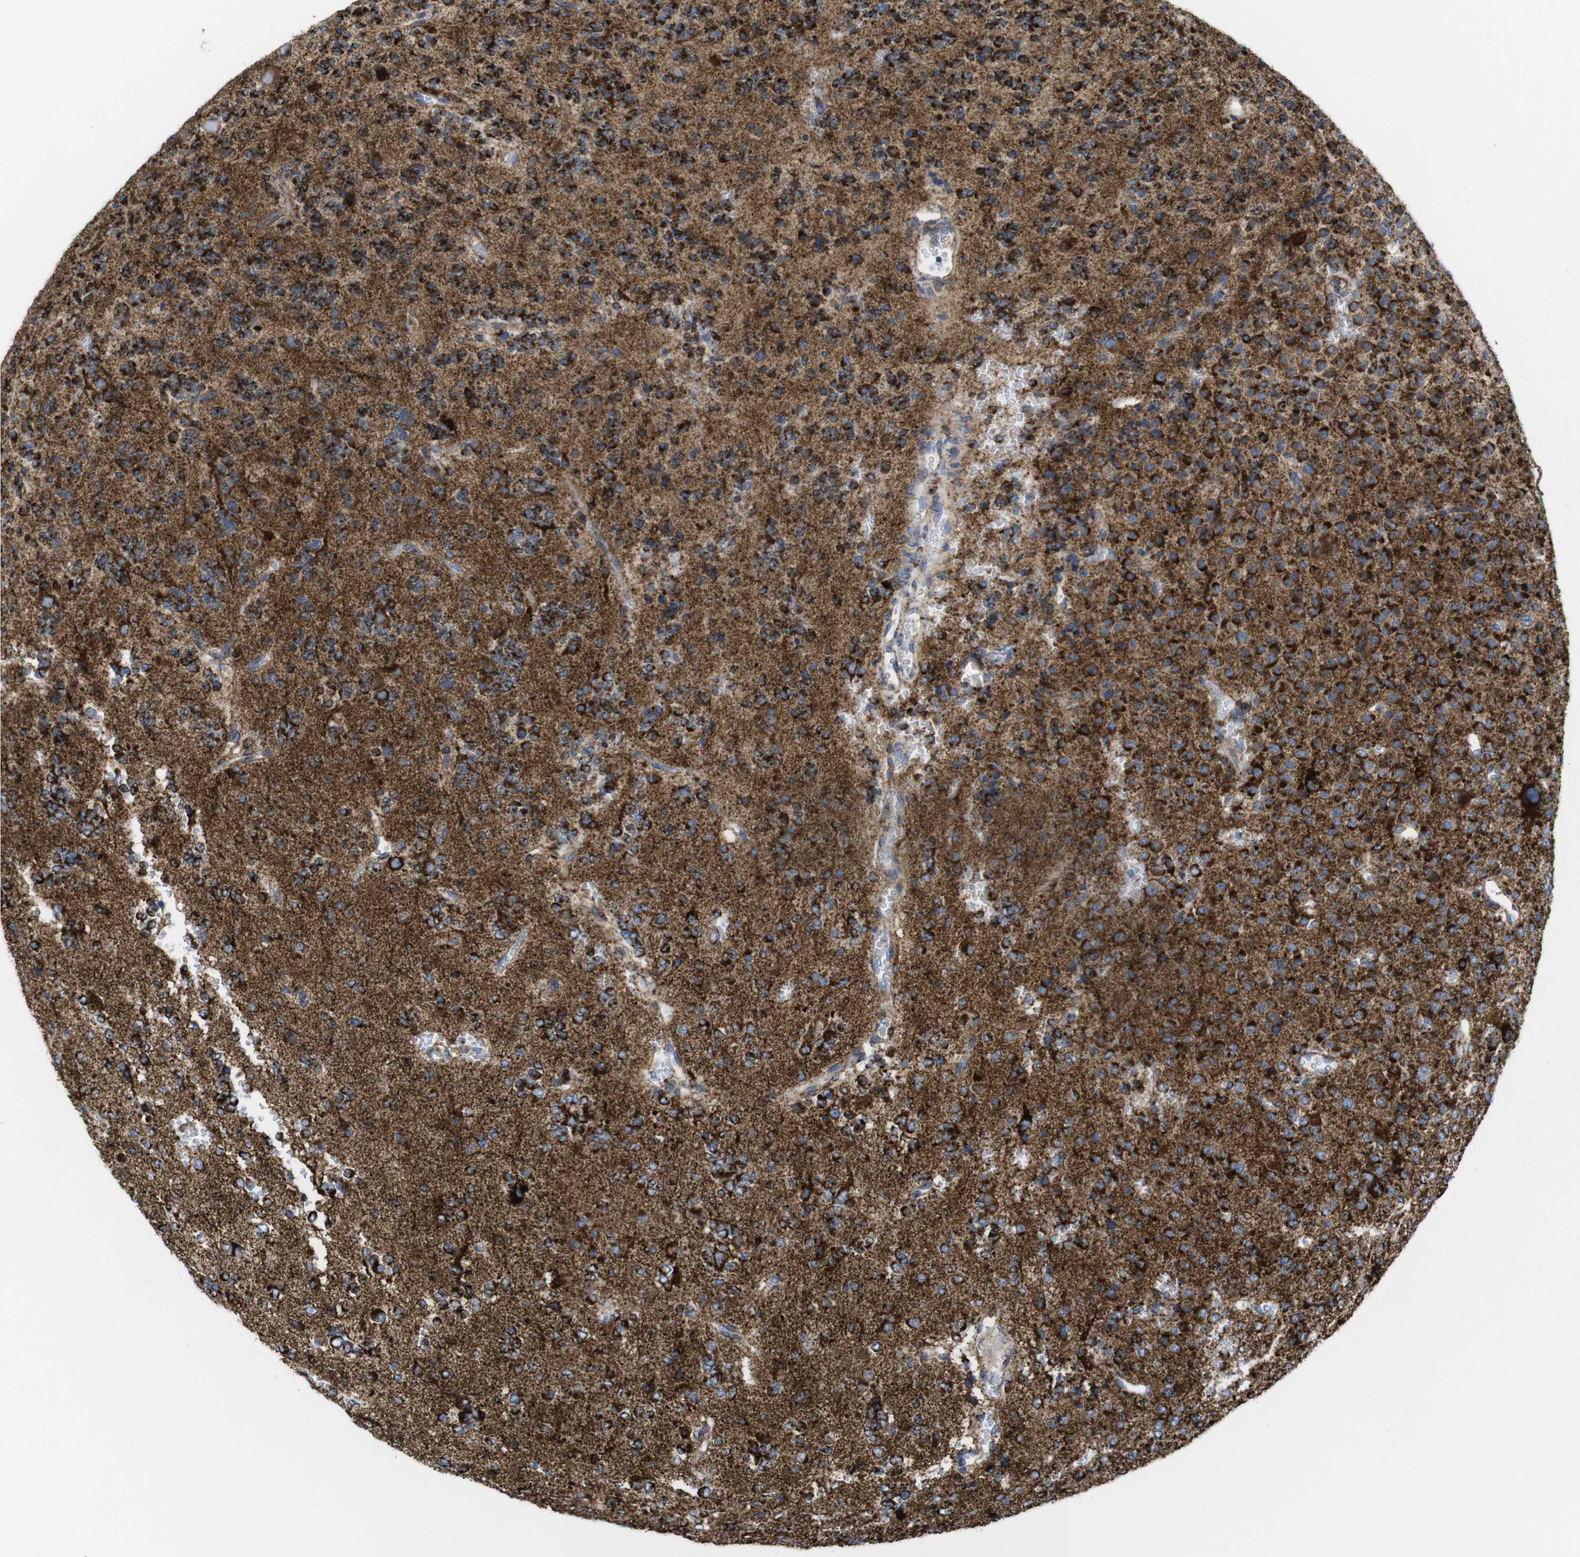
{"staining": {"intensity": "strong", "quantity": ">75%", "location": "cytoplasmic/membranous"}, "tissue": "glioma", "cell_type": "Tumor cells", "image_type": "cancer", "snomed": [{"axis": "morphology", "description": "Glioma, malignant, Low grade"}, {"axis": "topography", "description": "Brain"}], "caption": "A high amount of strong cytoplasmic/membranous staining is present in approximately >75% of tumor cells in glioma tissue. (DAB (3,3'-diaminobenzidine) IHC, brown staining for protein, blue staining for nuclei).", "gene": "TMEM192", "patient": {"sex": "male", "age": 38}}